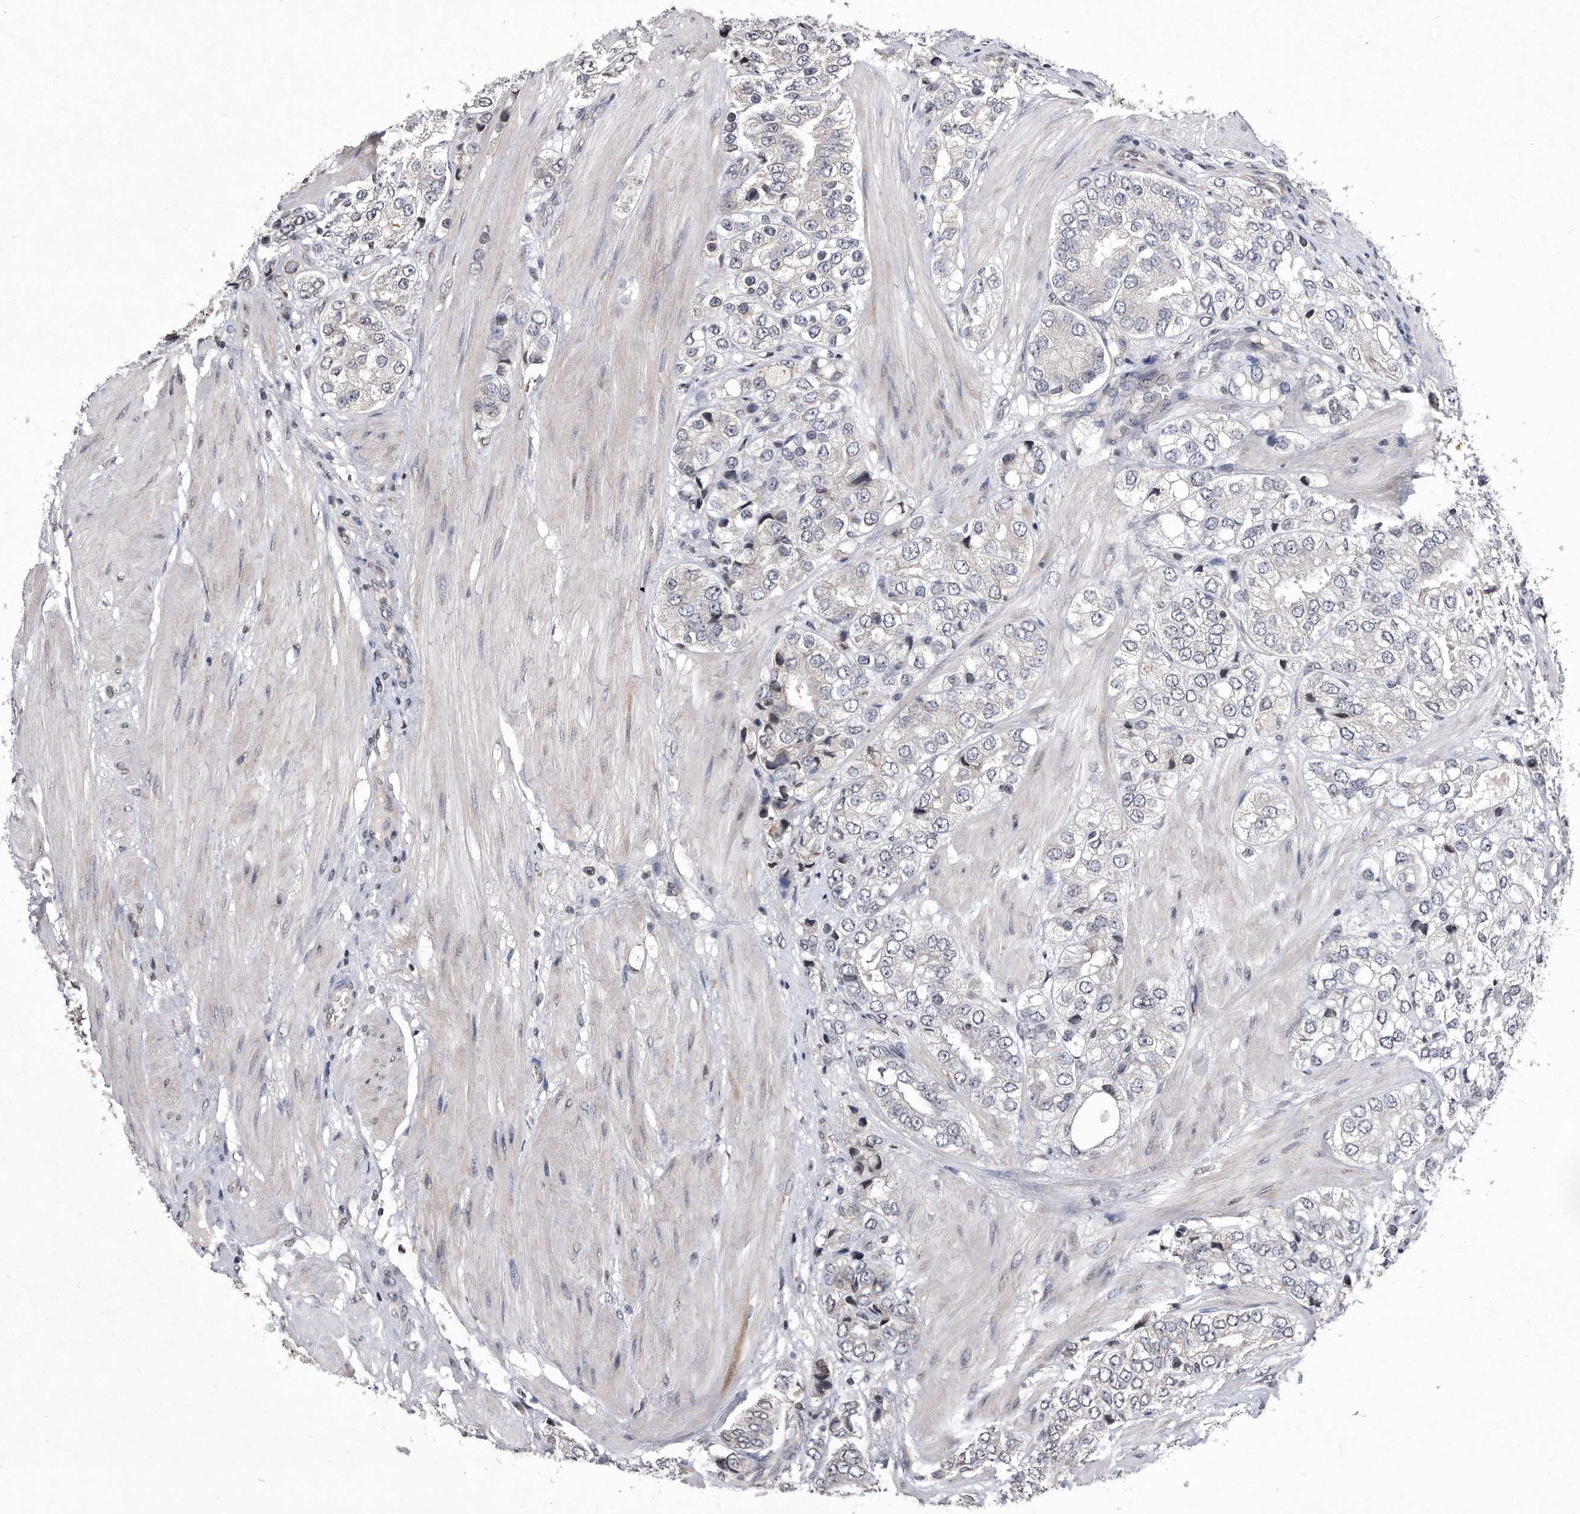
{"staining": {"intensity": "negative", "quantity": "none", "location": "none"}, "tissue": "prostate cancer", "cell_type": "Tumor cells", "image_type": "cancer", "snomed": [{"axis": "morphology", "description": "Adenocarcinoma, High grade"}, {"axis": "topography", "description": "Prostate"}], "caption": "Protein analysis of prostate high-grade adenocarcinoma displays no significant positivity in tumor cells.", "gene": "DAB1", "patient": {"sex": "male", "age": 50}}